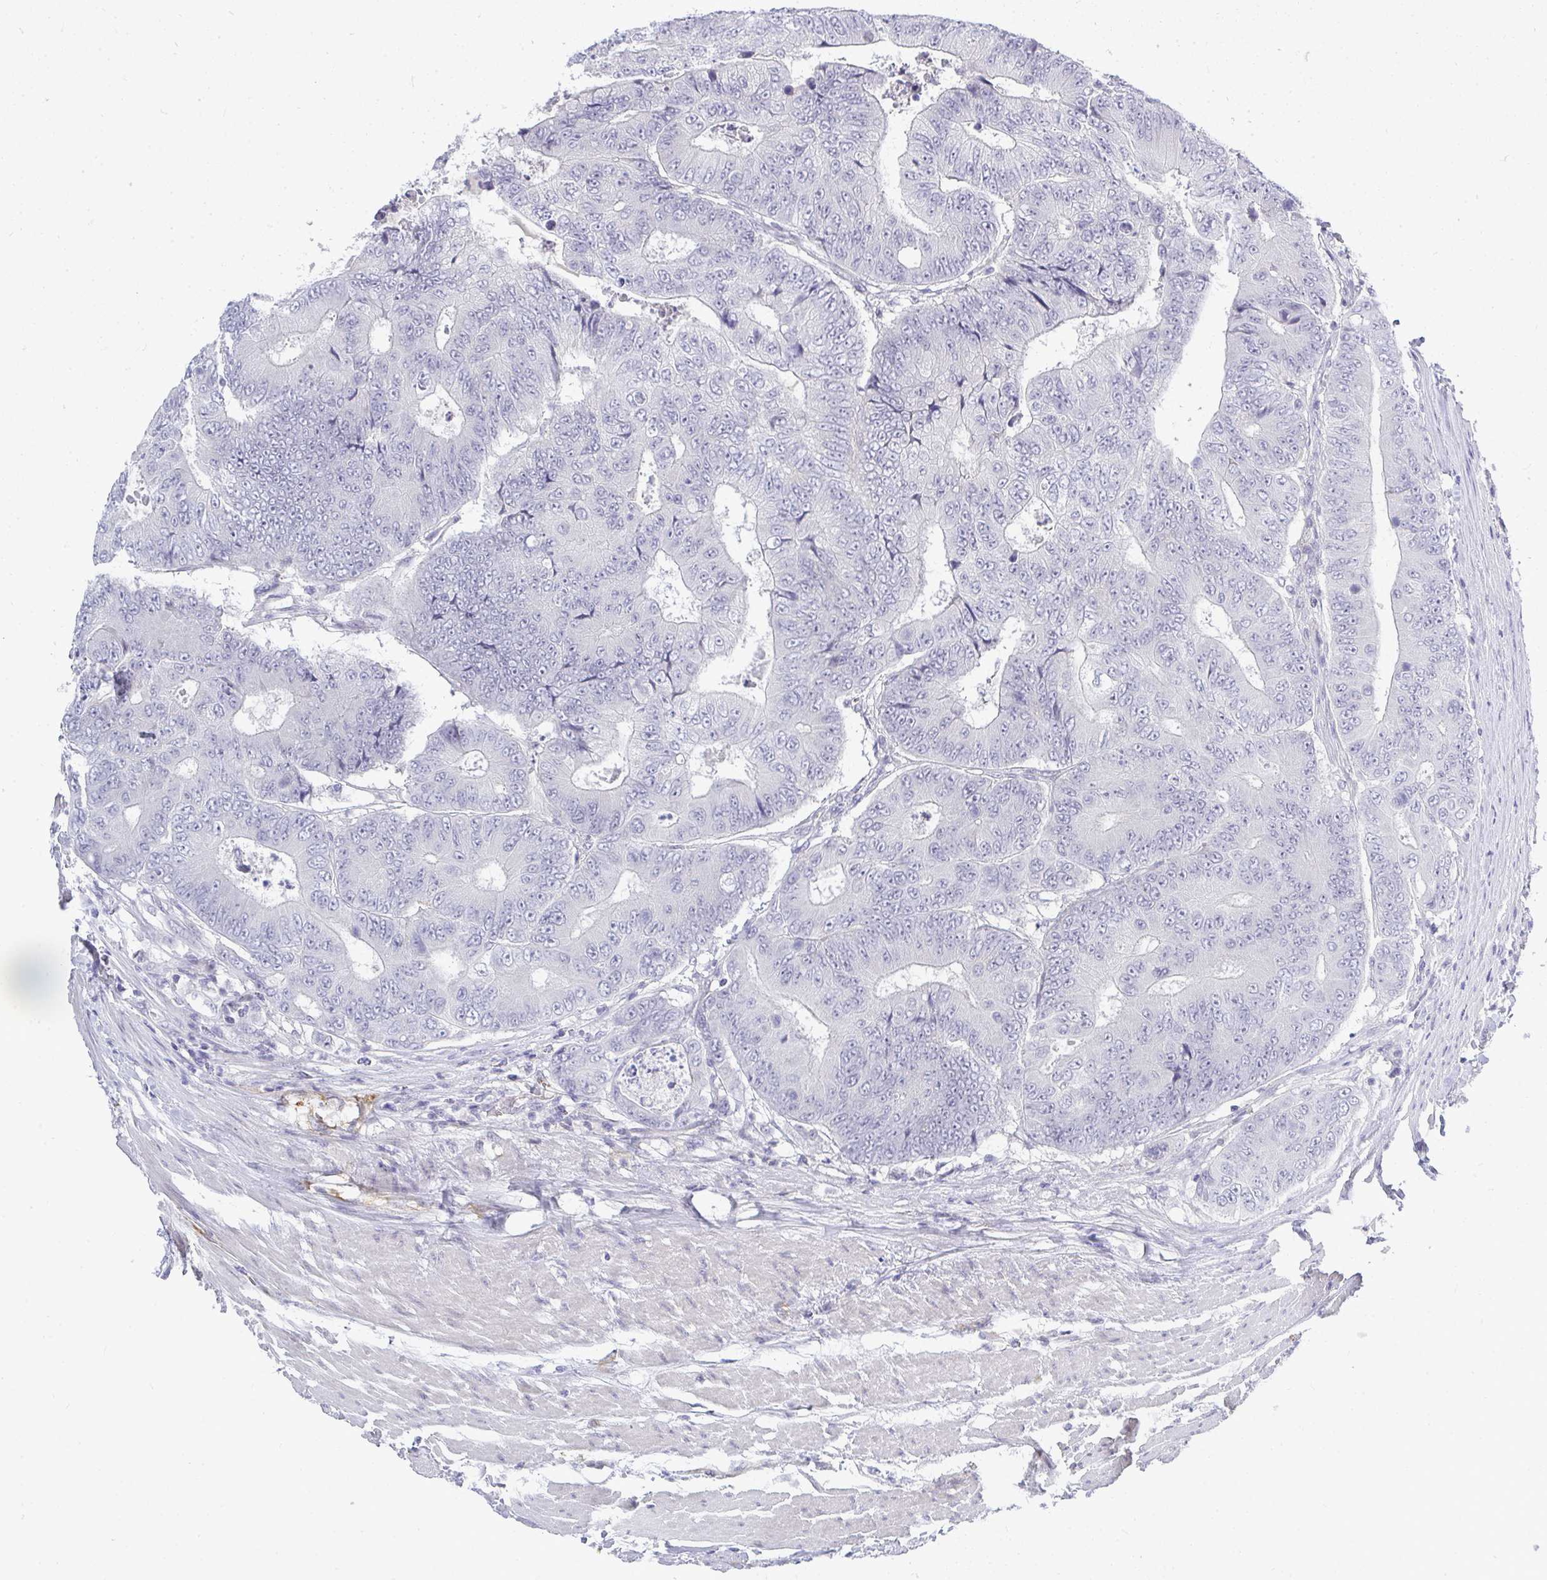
{"staining": {"intensity": "negative", "quantity": "none", "location": "none"}, "tissue": "colorectal cancer", "cell_type": "Tumor cells", "image_type": "cancer", "snomed": [{"axis": "morphology", "description": "Adenocarcinoma, NOS"}, {"axis": "topography", "description": "Colon"}], "caption": "An immunohistochemistry micrograph of colorectal adenocarcinoma is shown. There is no staining in tumor cells of colorectal adenocarcinoma. (Brightfield microscopy of DAB immunohistochemistry (IHC) at high magnification).", "gene": "TMEM82", "patient": {"sex": "female", "age": 48}}